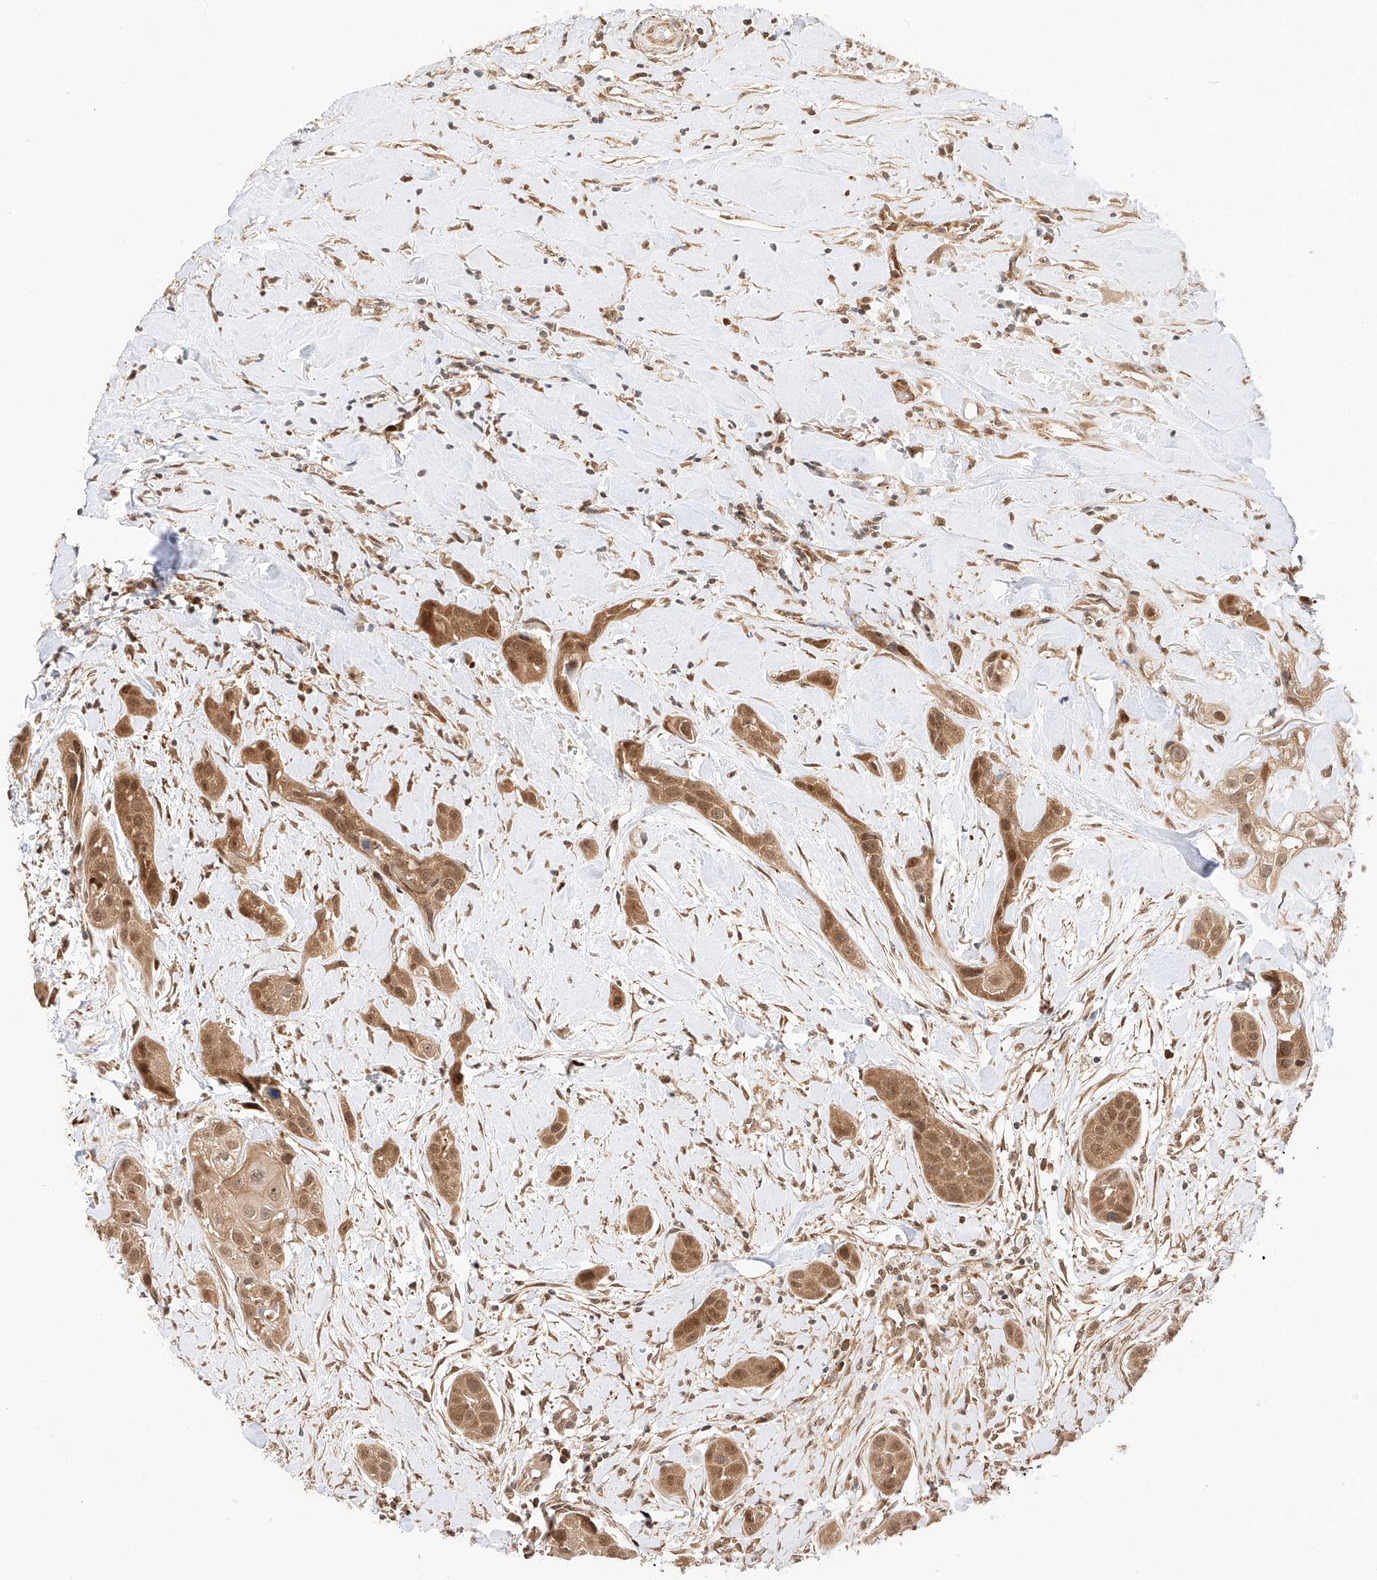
{"staining": {"intensity": "moderate", "quantity": ">75%", "location": "cytoplasmic/membranous,nuclear"}, "tissue": "head and neck cancer", "cell_type": "Tumor cells", "image_type": "cancer", "snomed": [{"axis": "morphology", "description": "Normal tissue, NOS"}, {"axis": "morphology", "description": "Squamous cell carcinoma, NOS"}, {"axis": "topography", "description": "Skeletal muscle"}, {"axis": "topography", "description": "Head-Neck"}], "caption": "Head and neck cancer stained for a protein (brown) exhibits moderate cytoplasmic/membranous and nuclear positive expression in about >75% of tumor cells.", "gene": "EIF4H", "patient": {"sex": "male", "age": 51}}